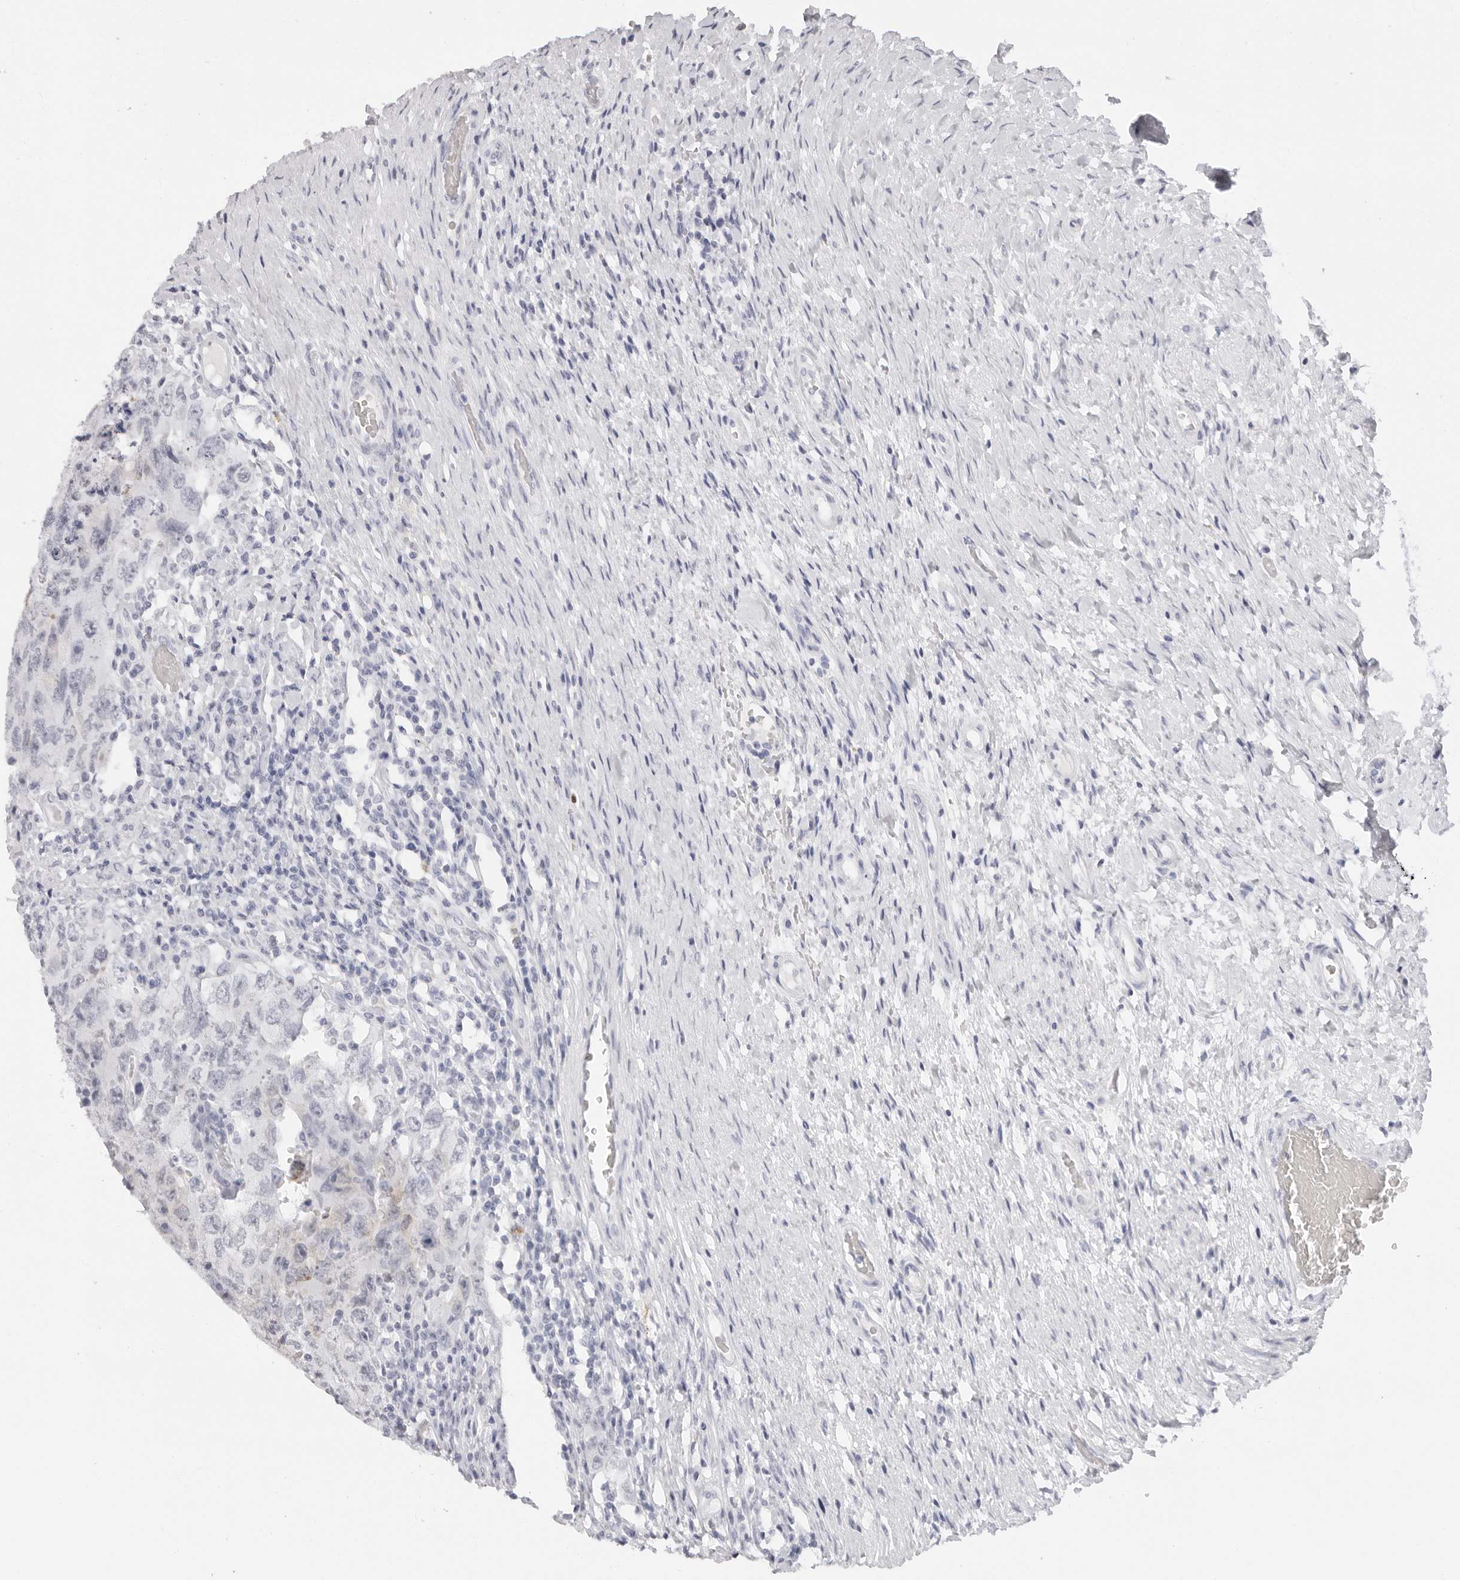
{"staining": {"intensity": "negative", "quantity": "none", "location": "none"}, "tissue": "testis cancer", "cell_type": "Tumor cells", "image_type": "cancer", "snomed": [{"axis": "morphology", "description": "Carcinoma, Embryonal, NOS"}, {"axis": "topography", "description": "Testis"}], "caption": "Testis embryonal carcinoma was stained to show a protein in brown. There is no significant staining in tumor cells.", "gene": "AGMAT", "patient": {"sex": "male", "age": 26}}